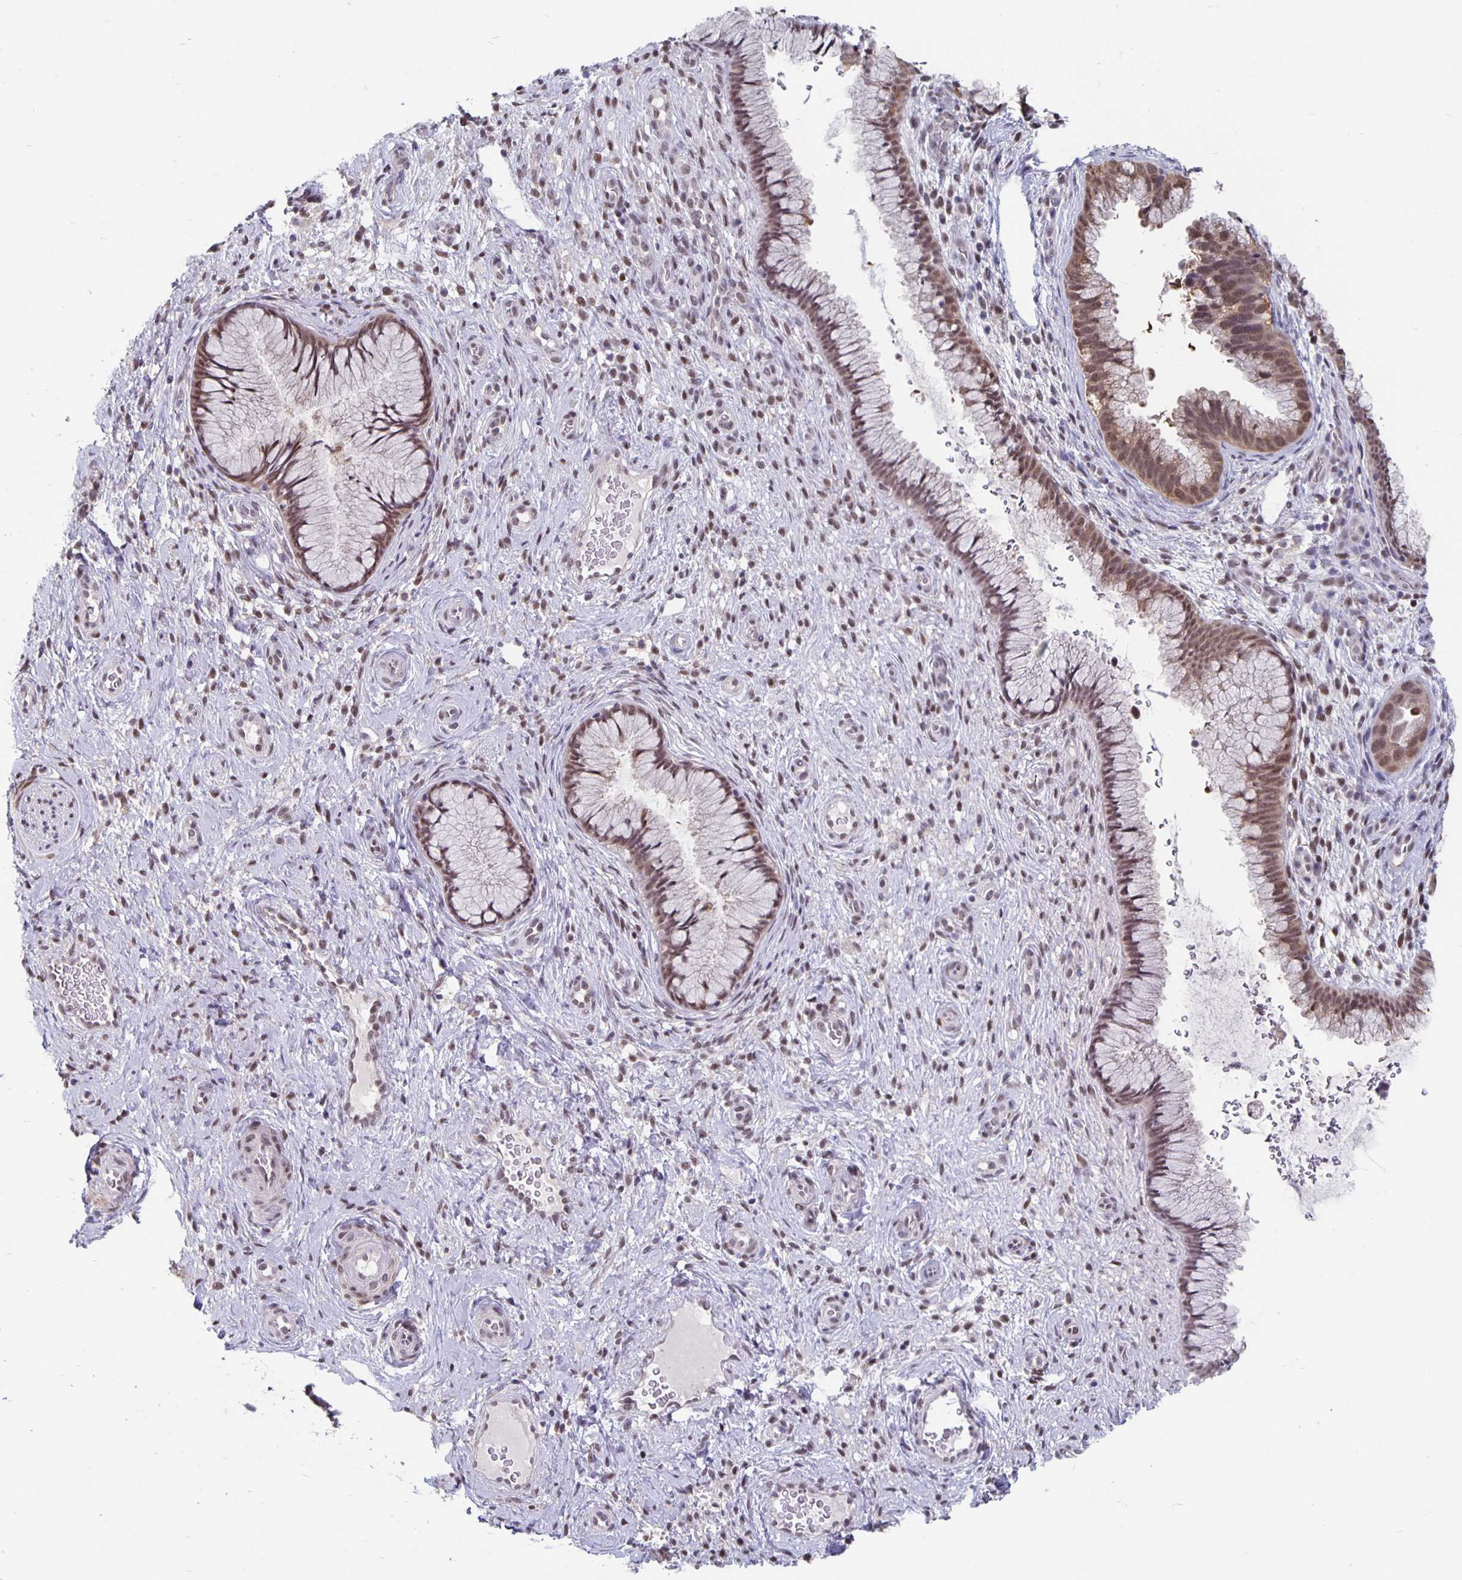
{"staining": {"intensity": "moderate", "quantity": ">75%", "location": "nuclear"}, "tissue": "cervix", "cell_type": "Glandular cells", "image_type": "normal", "snomed": [{"axis": "morphology", "description": "Normal tissue, NOS"}, {"axis": "topography", "description": "Cervix"}], "caption": "A medium amount of moderate nuclear positivity is identified in about >75% of glandular cells in unremarkable cervix. The protein is shown in brown color, while the nuclei are stained blue.", "gene": "ZNF691", "patient": {"sex": "female", "age": 34}}